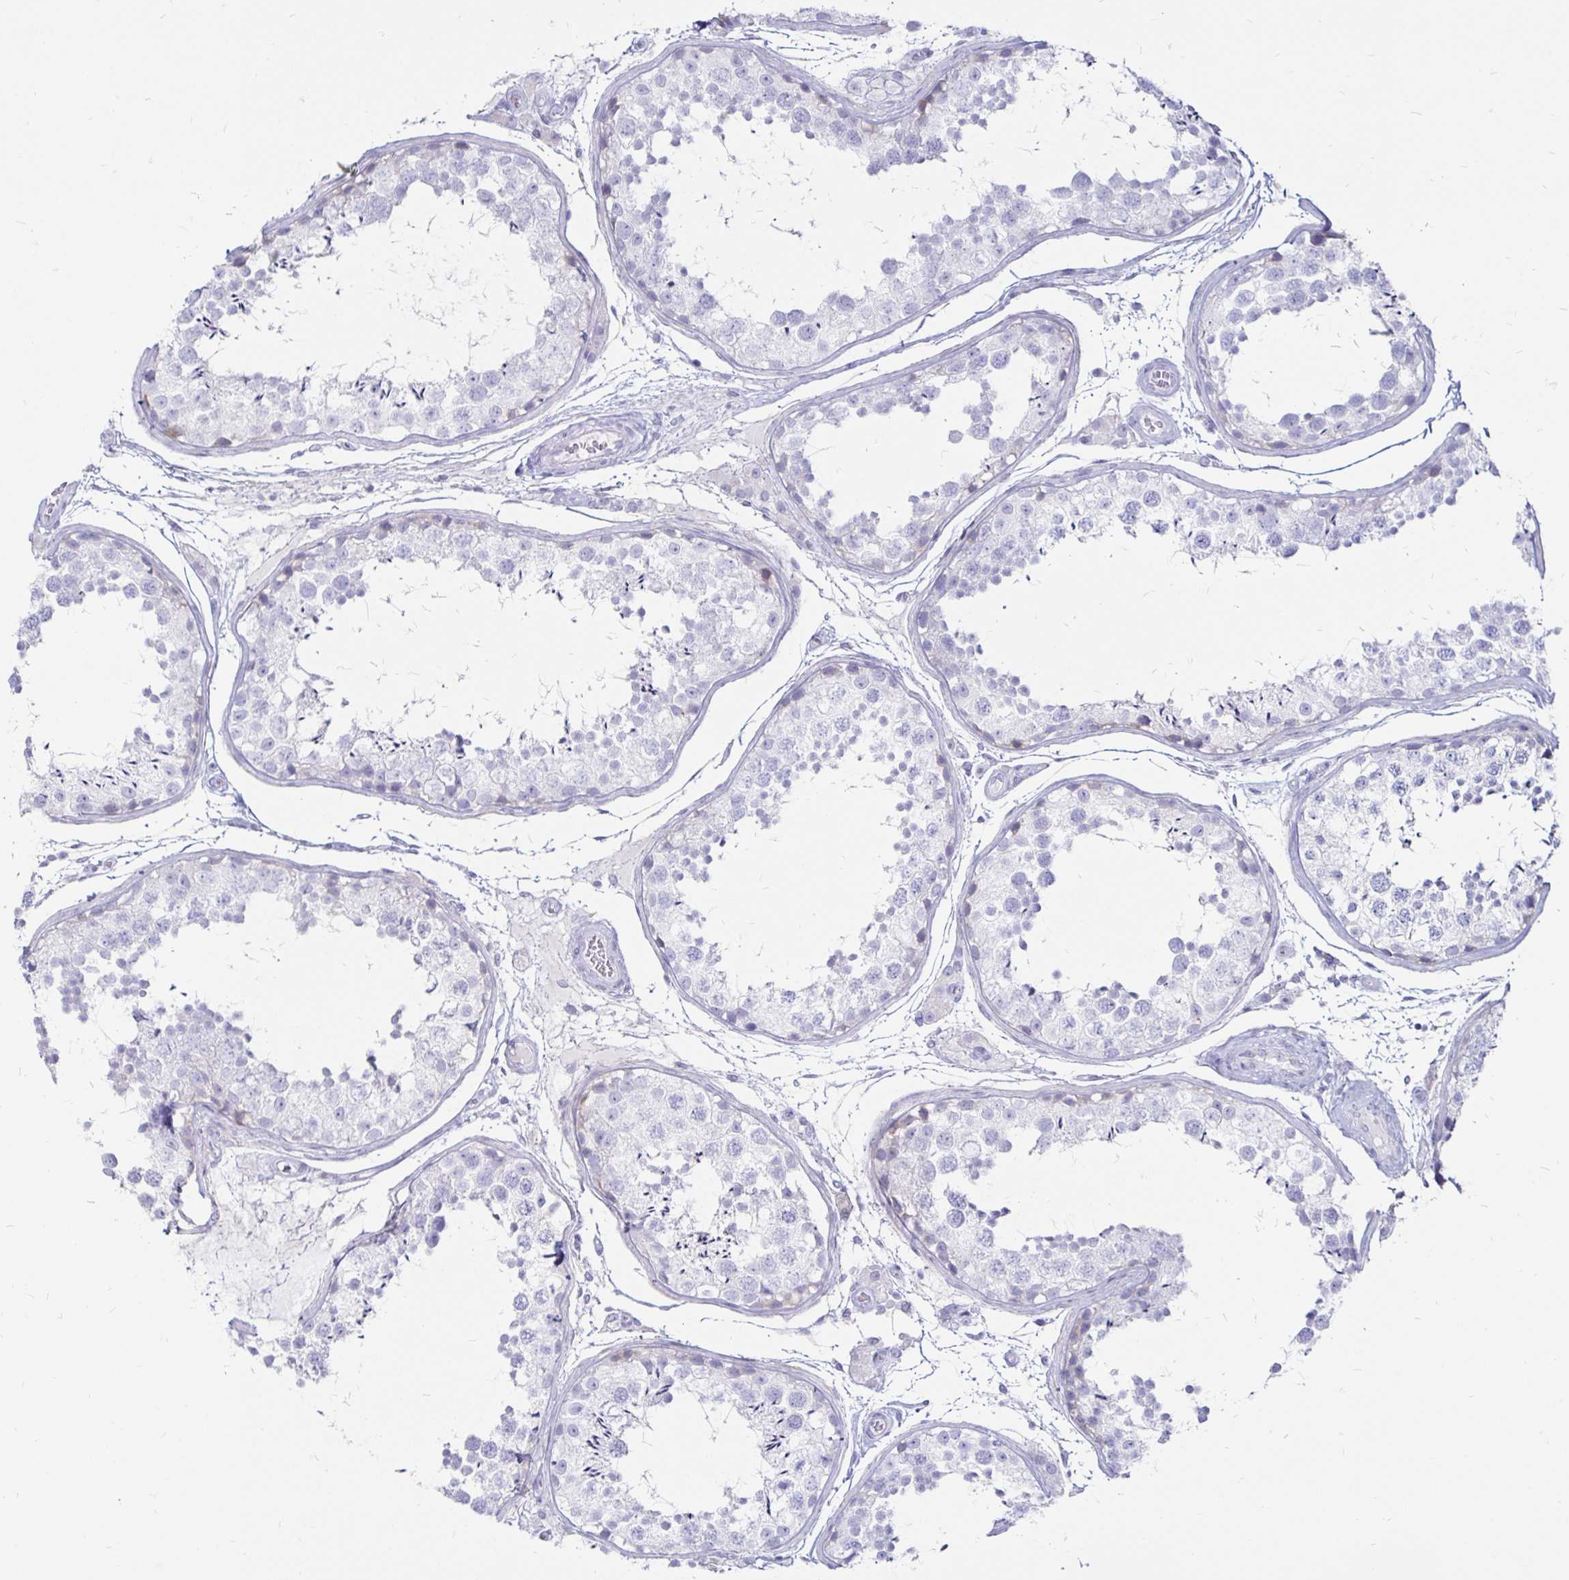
{"staining": {"intensity": "negative", "quantity": "none", "location": "none"}, "tissue": "testis", "cell_type": "Cells in seminiferous ducts", "image_type": "normal", "snomed": [{"axis": "morphology", "description": "Normal tissue, NOS"}, {"axis": "topography", "description": "Testis"}], "caption": "DAB immunohistochemical staining of unremarkable testis displays no significant expression in cells in seminiferous ducts. (DAB (3,3'-diaminobenzidine) IHC with hematoxylin counter stain).", "gene": "TIMP1", "patient": {"sex": "male", "age": 29}}